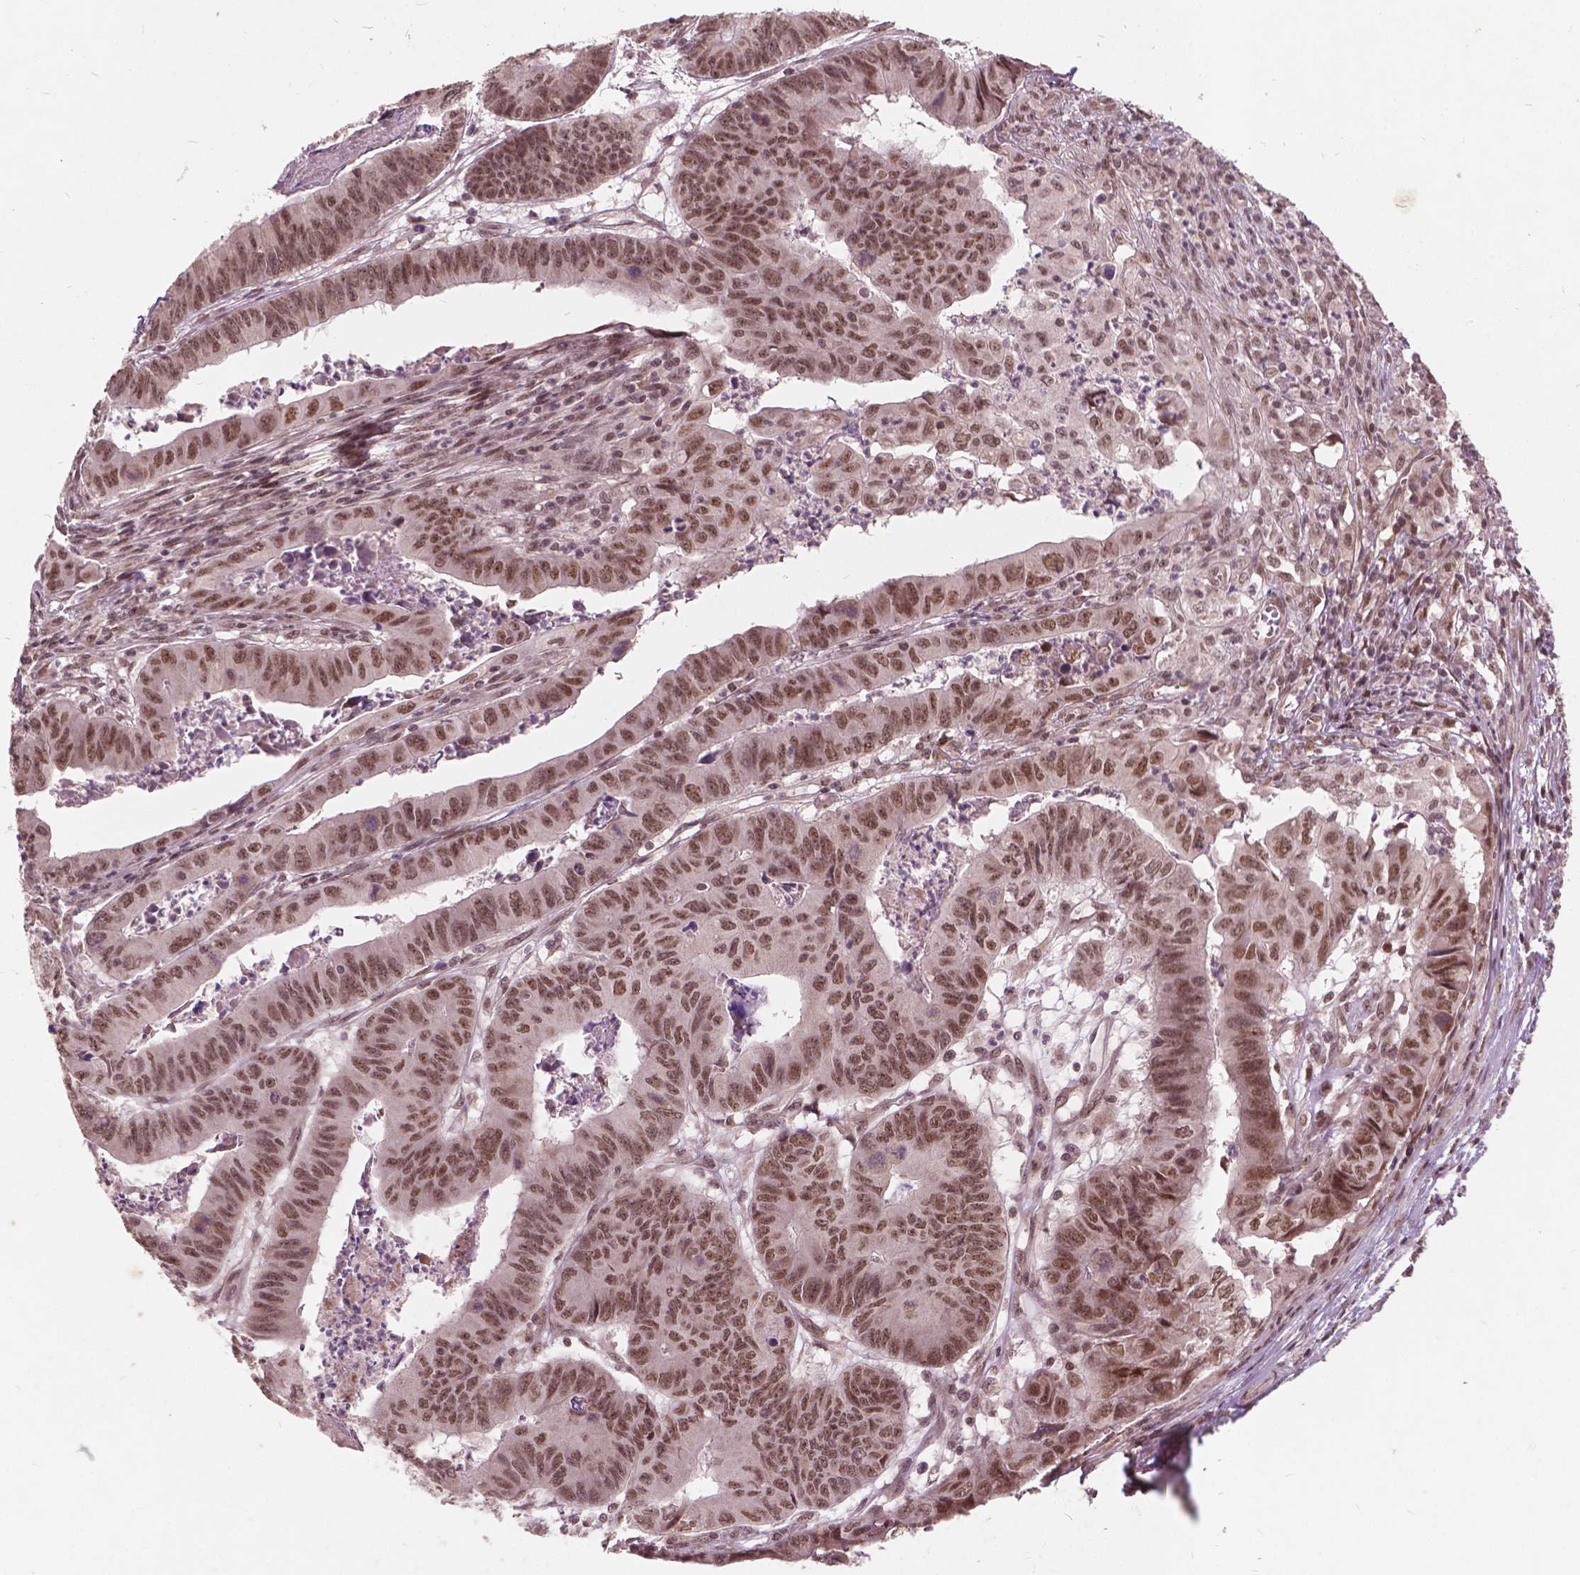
{"staining": {"intensity": "moderate", "quantity": ">75%", "location": "nuclear"}, "tissue": "stomach cancer", "cell_type": "Tumor cells", "image_type": "cancer", "snomed": [{"axis": "morphology", "description": "Adenocarcinoma, NOS"}, {"axis": "topography", "description": "Stomach, lower"}], "caption": "This is an image of immunohistochemistry staining of stomach cancer (adenocarcinoma), which shows moderate expression in the nuclear of tumor cells.", "gene": "GPS2", "patient": {"sex": "male", "age": 77}}